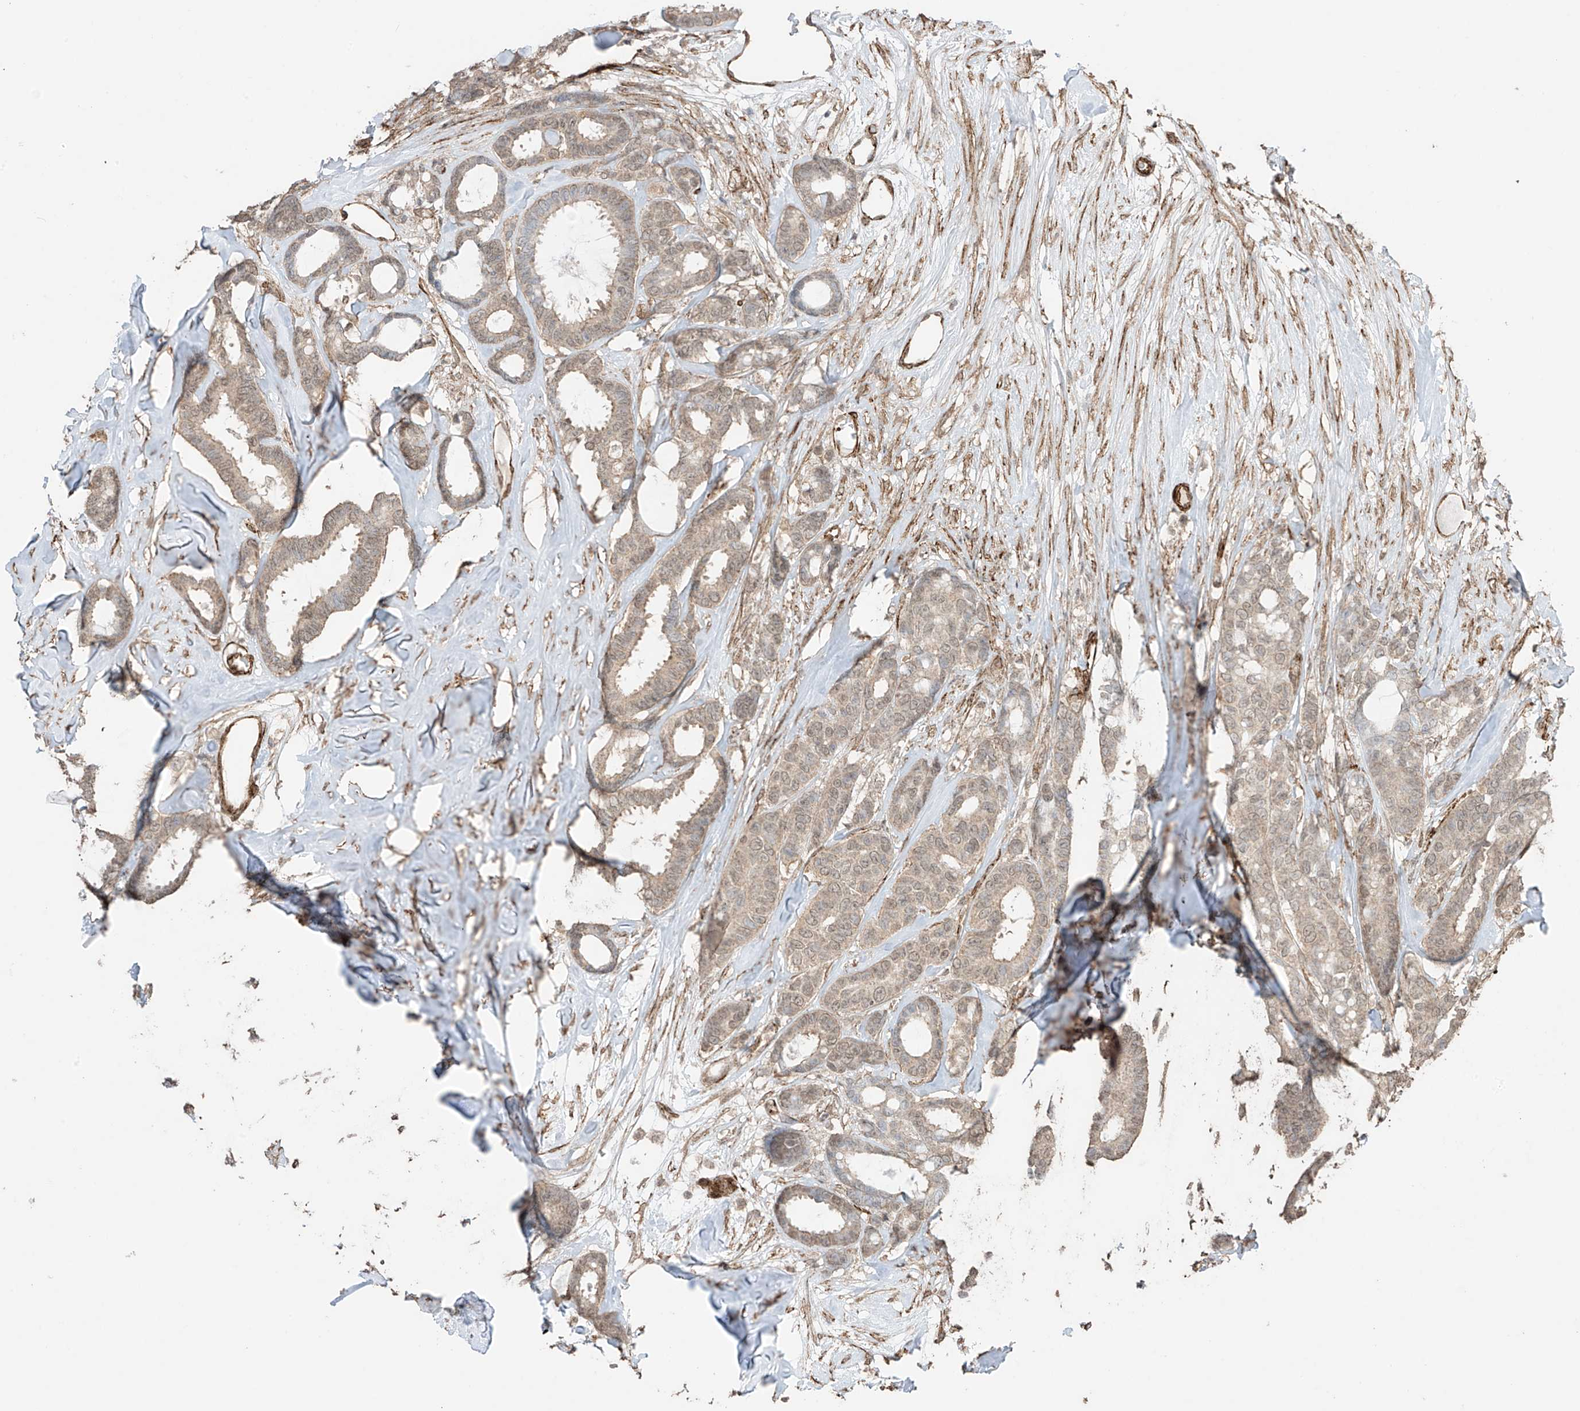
{"staining": {"intensity": "weak", "quantity": ">75%", "location": "cytoplasmic/membranous,nuclear"}, "tissue": "breast cancer", "cell_type": "Tumor cells", "image_type": "cancer", "snomed": [{"axis": "morphology", "description": "Duct carcinoma"}, {"axis": "topography", "description": "Breast"}], "caption": "The immunohistochemical stain highlights weak cytoplasmic/membranous and nuclear staining in tumor cells of breast cancer (infiltrating ductal carcinoma) tissue.", "gene": "TTLL5", "patient": {"sex": "female", "age": 87}}